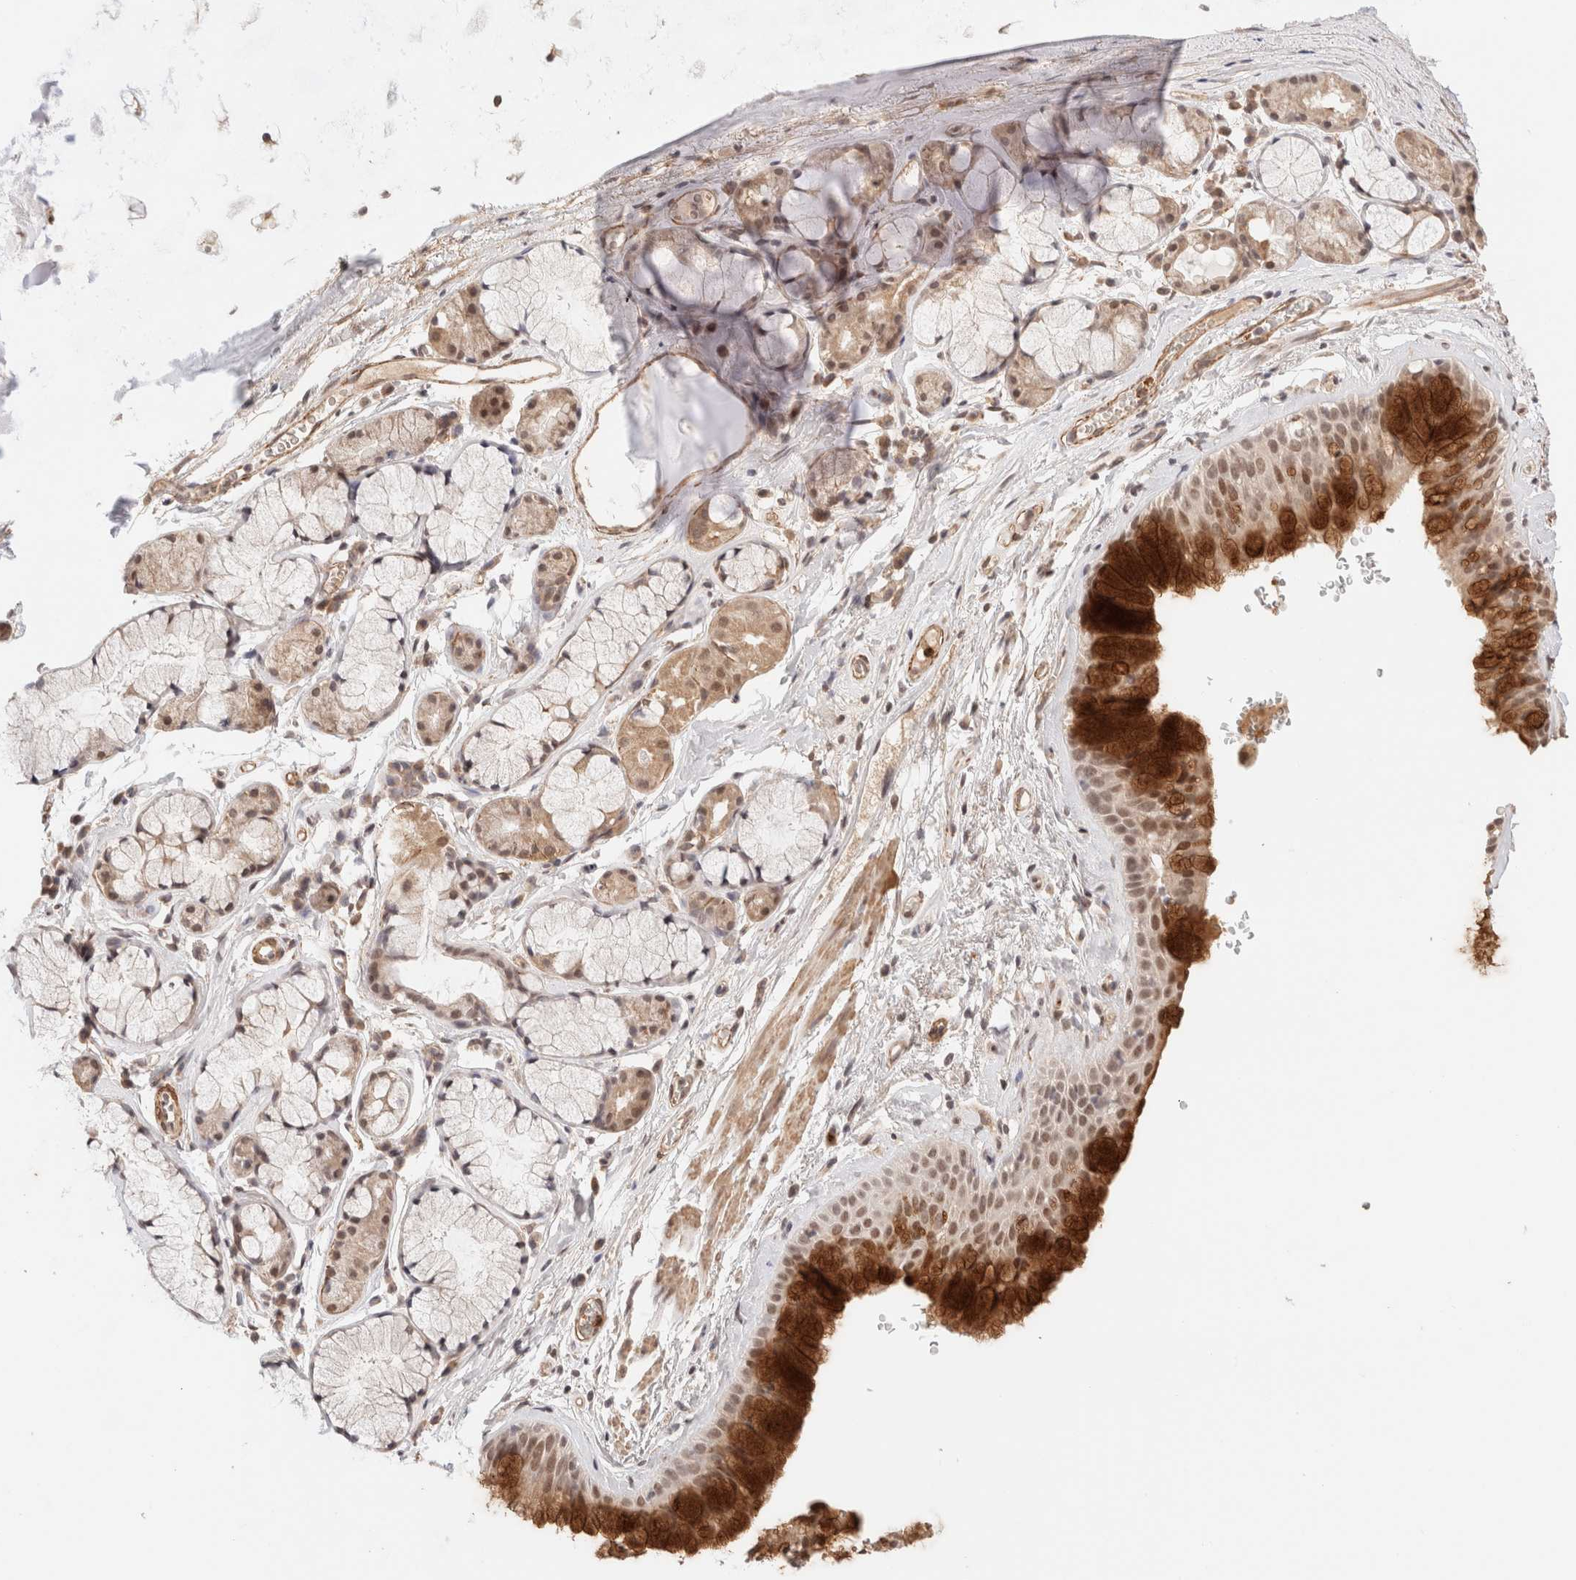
{"staining": {"intensity": "strong", "quantity": "25%-75%", "location": "cytoplasmic/membranous,nuclear"}, "tissue": "bronchus", "cell_type": "Respiratory epithelial cells", "image_type": "normal", "snomed": [{"axis": "morphology", "description": "Normal tissue, NOS"}, {"axis": "topography", "description": "Cartilage tissue"}, {"axis": "topography", "description": "Bronchus"}], "caption": "A high amount of strong cytoplasmic/membranous,nuclear expression is appreciated in approximately 25%-75% of respiratory epithelial cells in benign bronchus.", "gene": "BRPF3", "patient": {"sex": "female", "age": 53}}